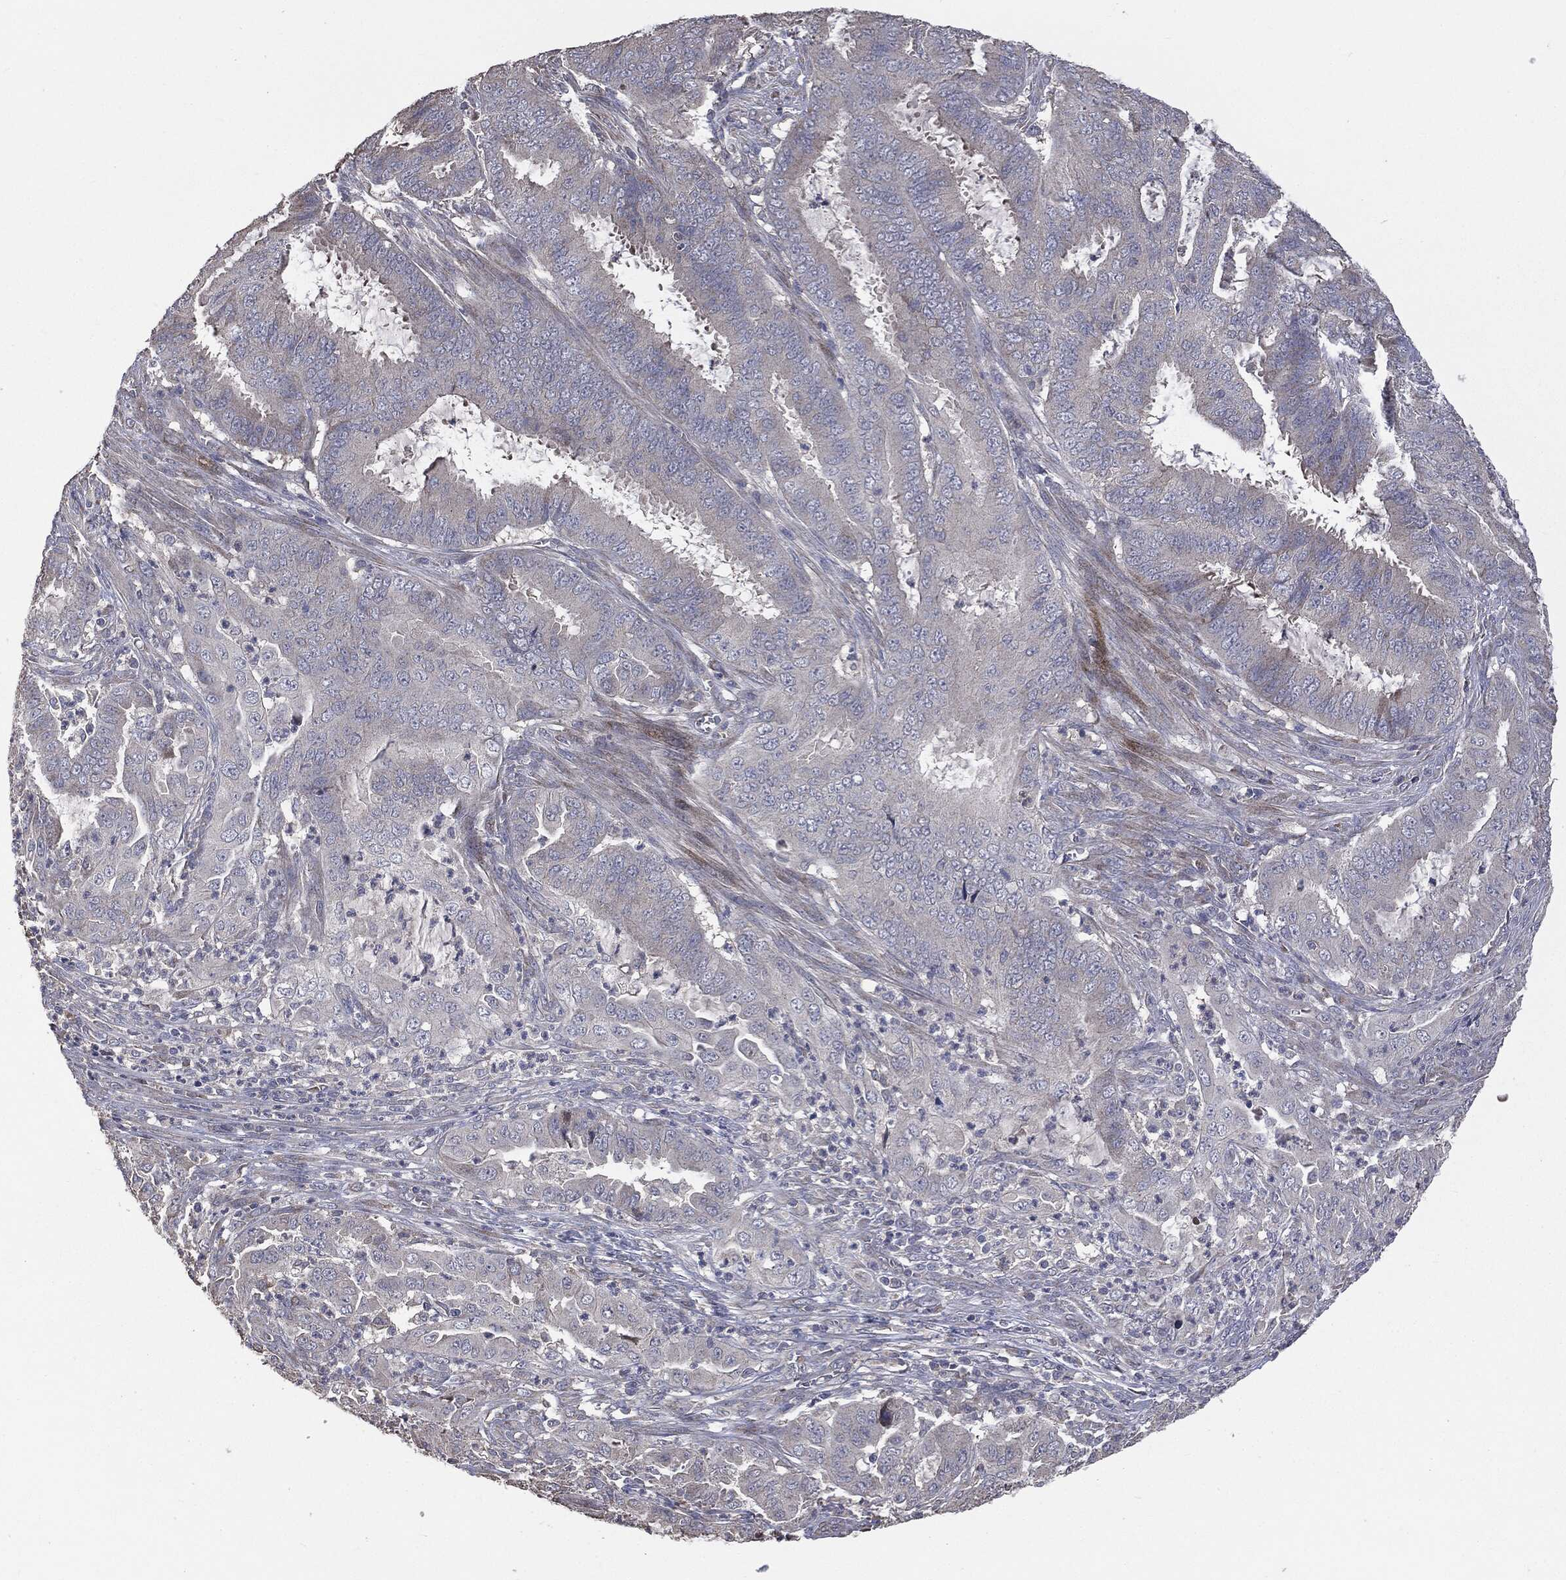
{"staining": {"intensity": "negative", "quantity": "none", "location": "none"}, "tissue": "endometrial cancer", "cell_type": "Tumor cells", "image_type": "cancer", "snomed": [{"axis": "morphology", "description": "Adenocarcinoma, NOS"}, {"axis": "topography", "description": "Endometrium"}], "caption": "Tumor cells are negative for brown protein staining in adenocarcinoma (endometrial).", "gene": "MTOR", "patient": {"sex": "female", "age": 51}}